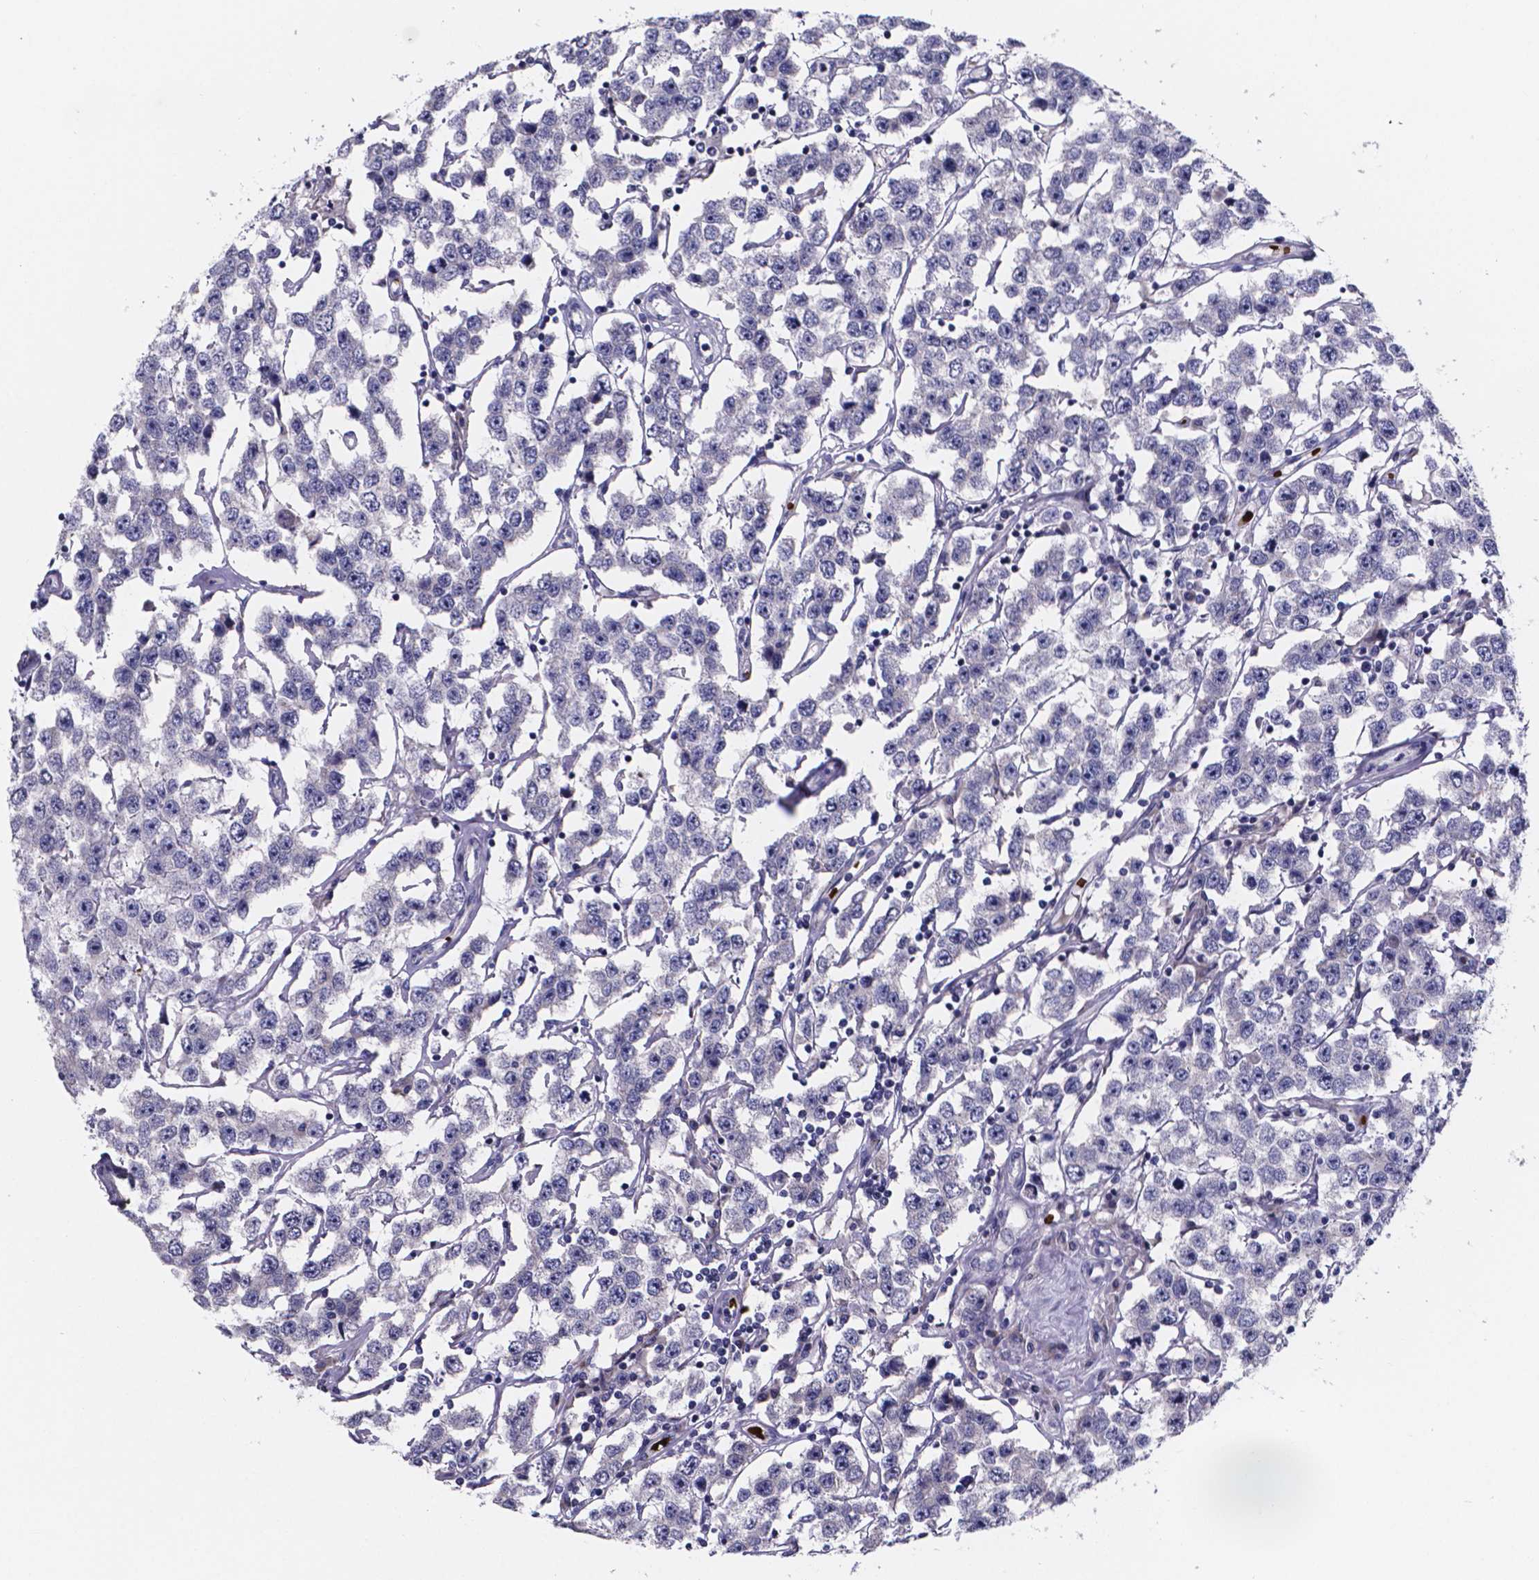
{"staining": {"intensity": "negative", "quantity": "none", "location": "none"}, "tissue": "testis cancer", "cell_type": "Tumor cells", "image_type": "cancer", "snomed": [{"axis": "morphology", "description": "Seminoma, NOS"}, {"axis": "topography", "description": "Testis"}], "caption": "This is a micrograph of immunohistochemistry (IHC) staining of testis seminoma, which shows no expression in tumor cells.", "gene": "GABRA3", "patient": {"sex": "male", "age": 52}}